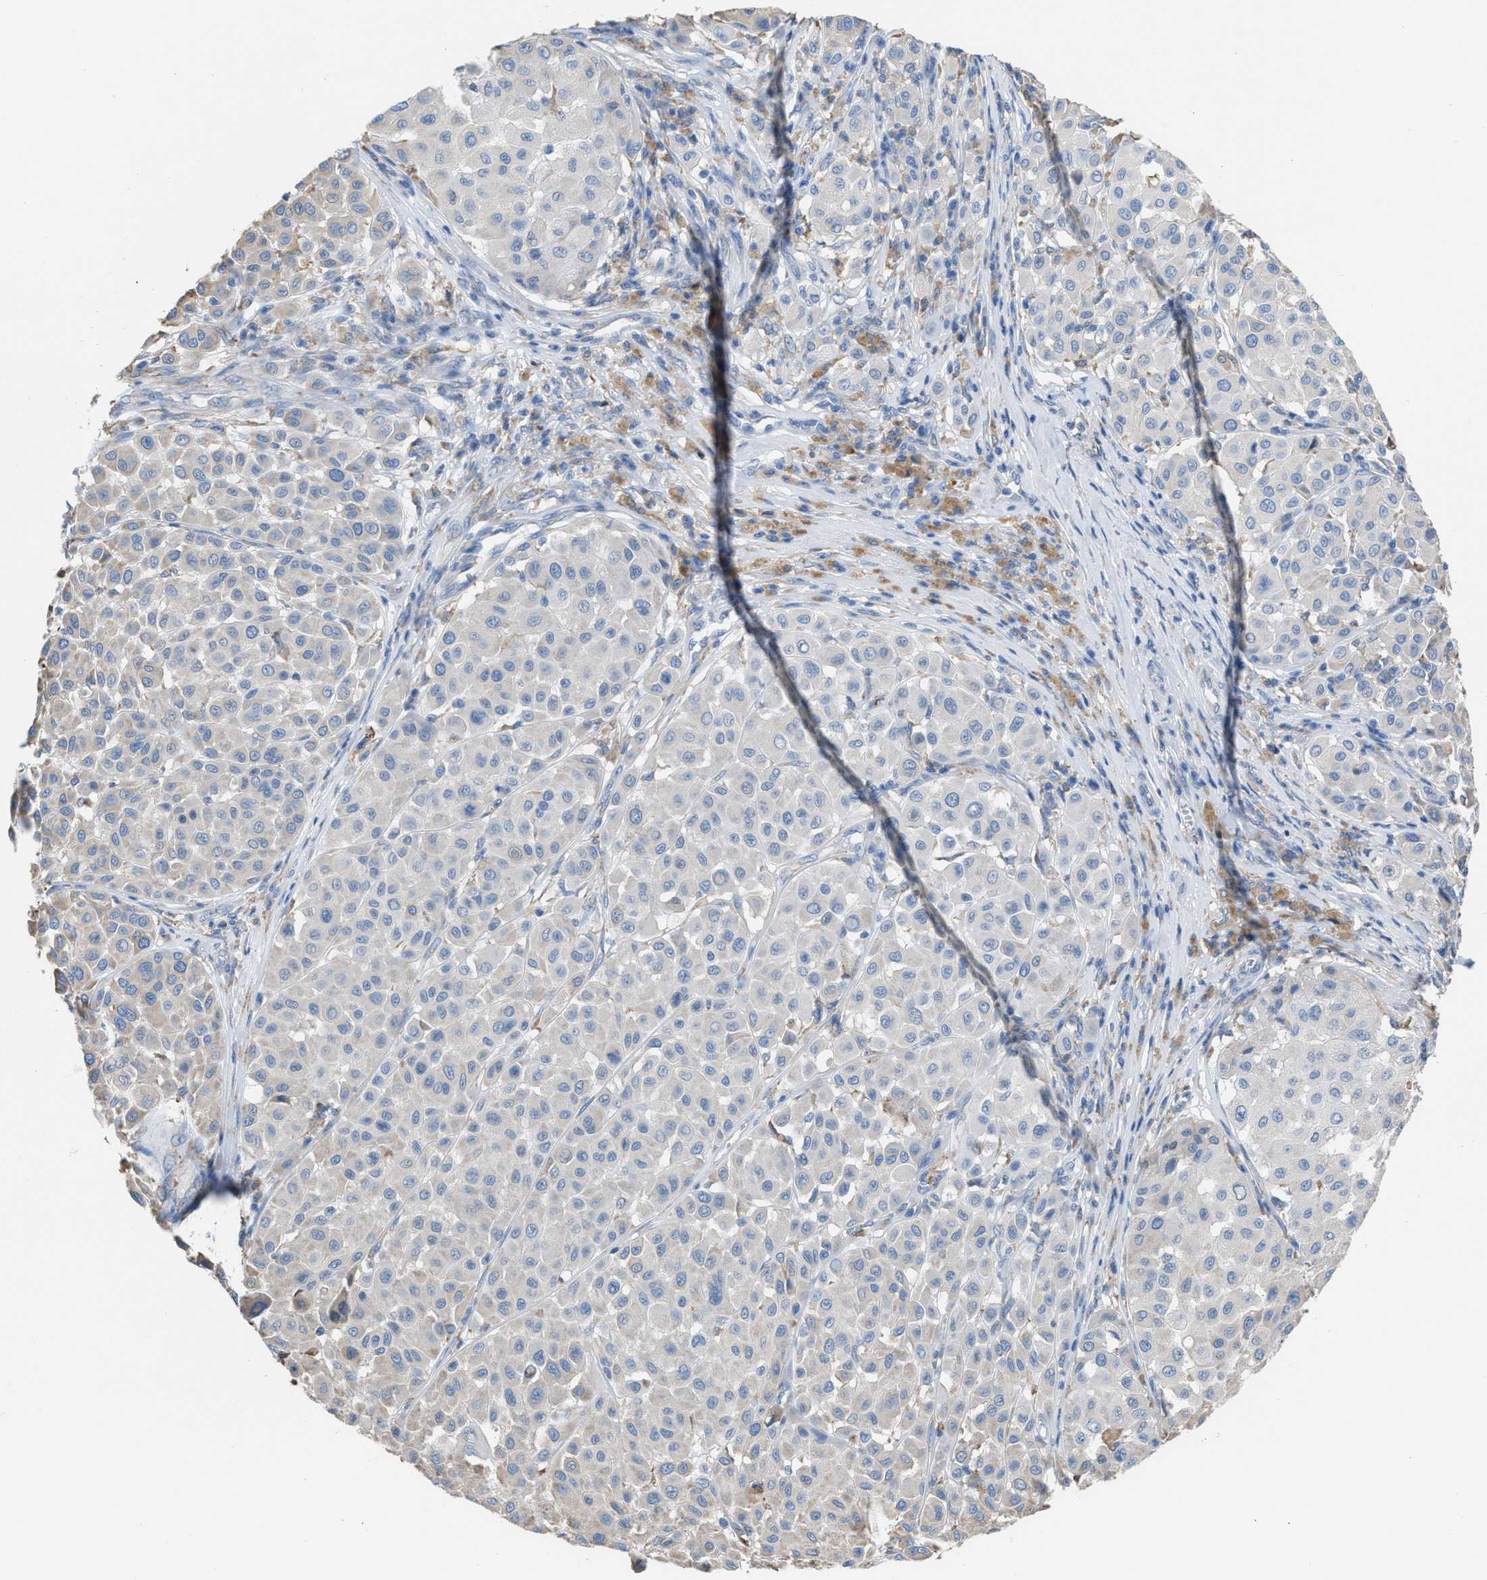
{"staining": {"intensity": "negative", "quantity": "none", "location": "none"}, "tissue": "melanoma", "cell_type": "Tumor cells", "image_type": "cancer", "snomed": [{"axis": "morphology", "description": "Malignant melanoma, Metastatic site"}, {"axis": "topography", "description": "Soft tissue"}], "caption": "Malignant melanoma (metastatic site) stained for a protein using IHC demonstrates no staining tumor cells.", "gene": "CA3", "patient": {"sex": "male", "age": 41}}